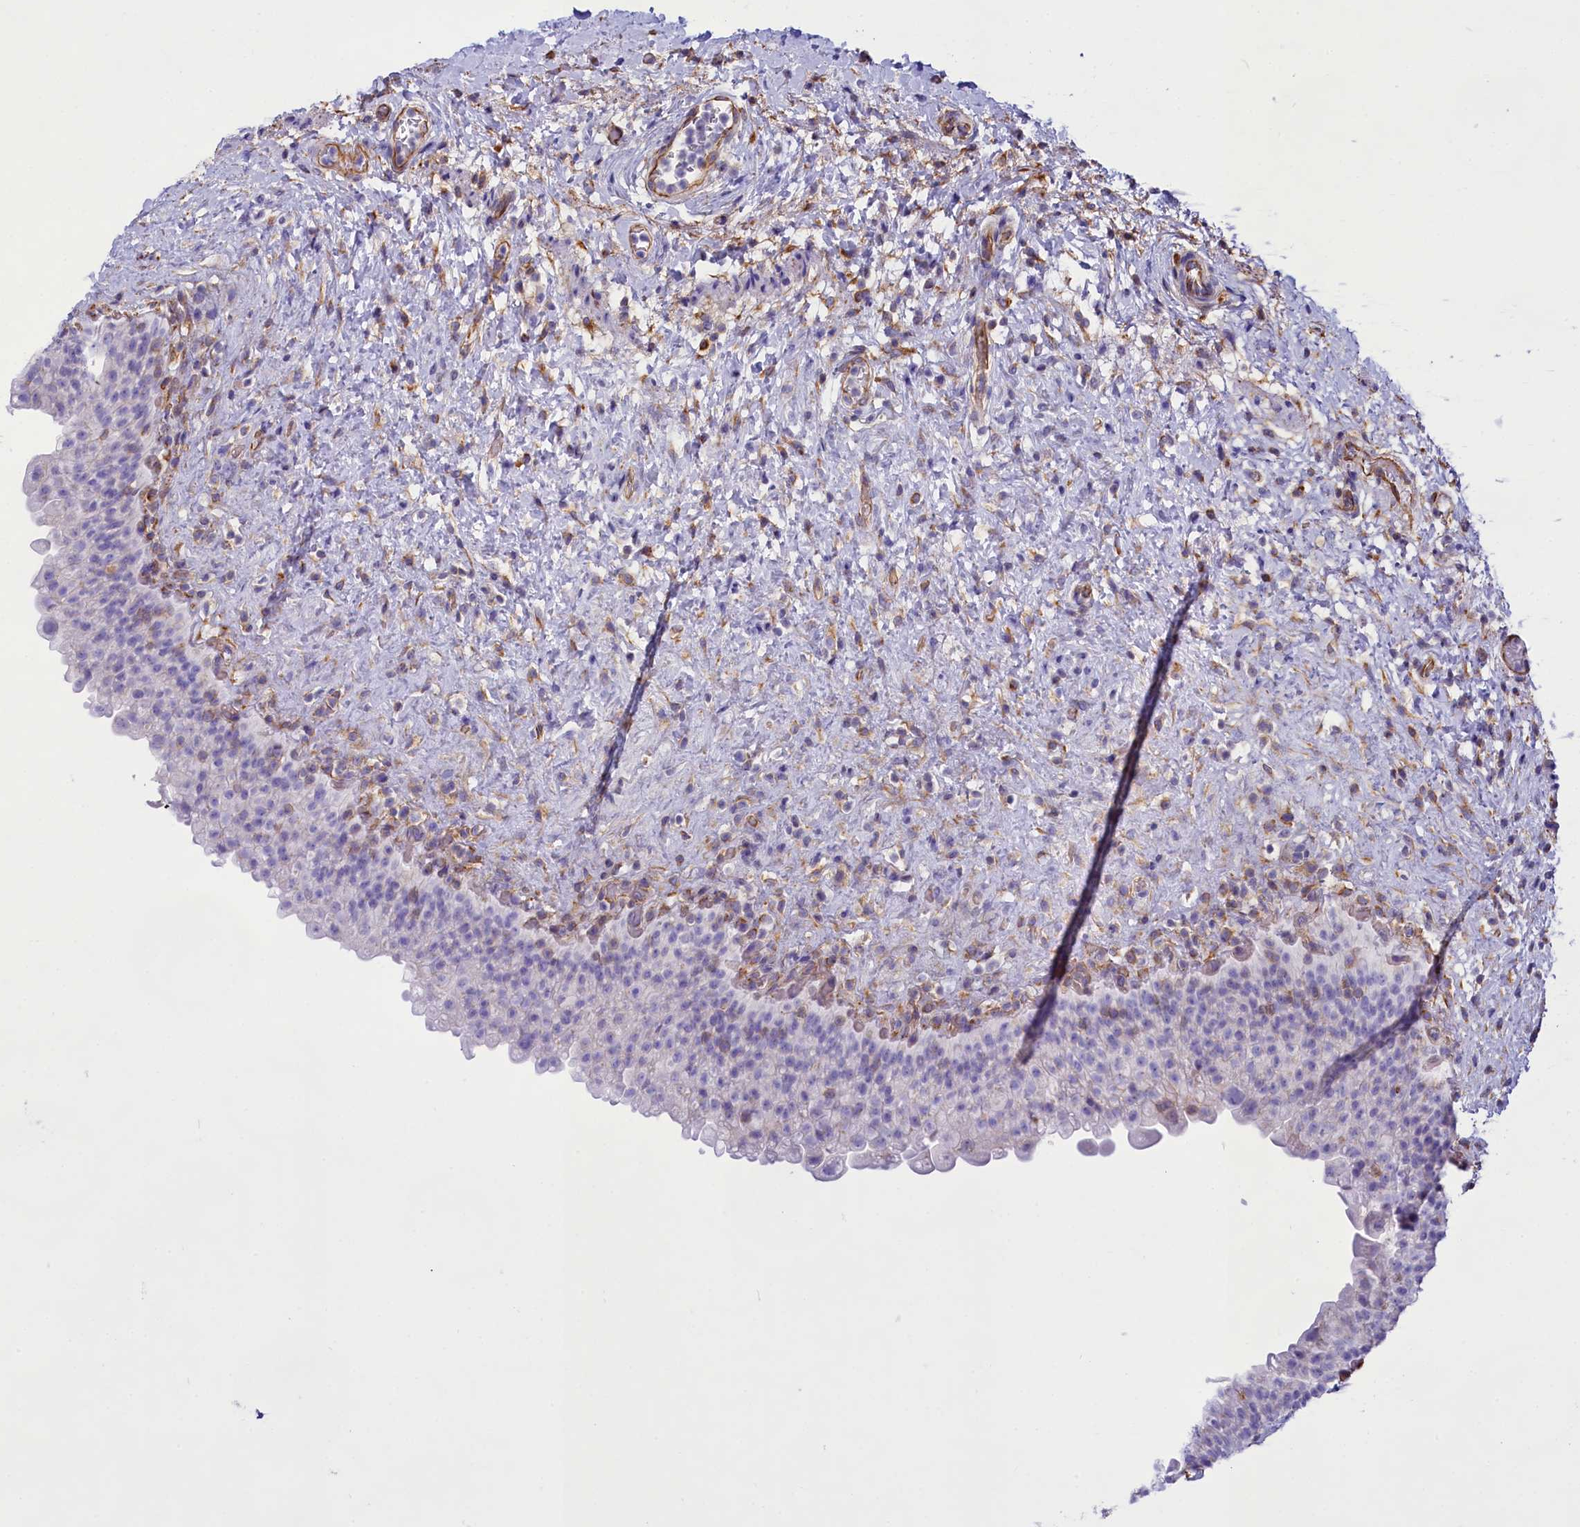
{"staining": {"intensity": "negative", "quantity": "none", "location": "none"}, "tissue": "urinary bladder", "cell_type": "Urothelial cells", "image_type": "normal", "snomed": [{"axis": "morphology", "description": "Normal tissue, NOS"}, {"axis": "topography", "description": "Urinary bladder"}], "caption": "DAB (3,3'-diaminobenzidine) immunohistochemical staining of normal human urinary bladder reveals no significant expression in urothelial cells. Nuclei are stained in blue.", "gene": "CD99", "patient": {"sex": "female", "age": 27}}